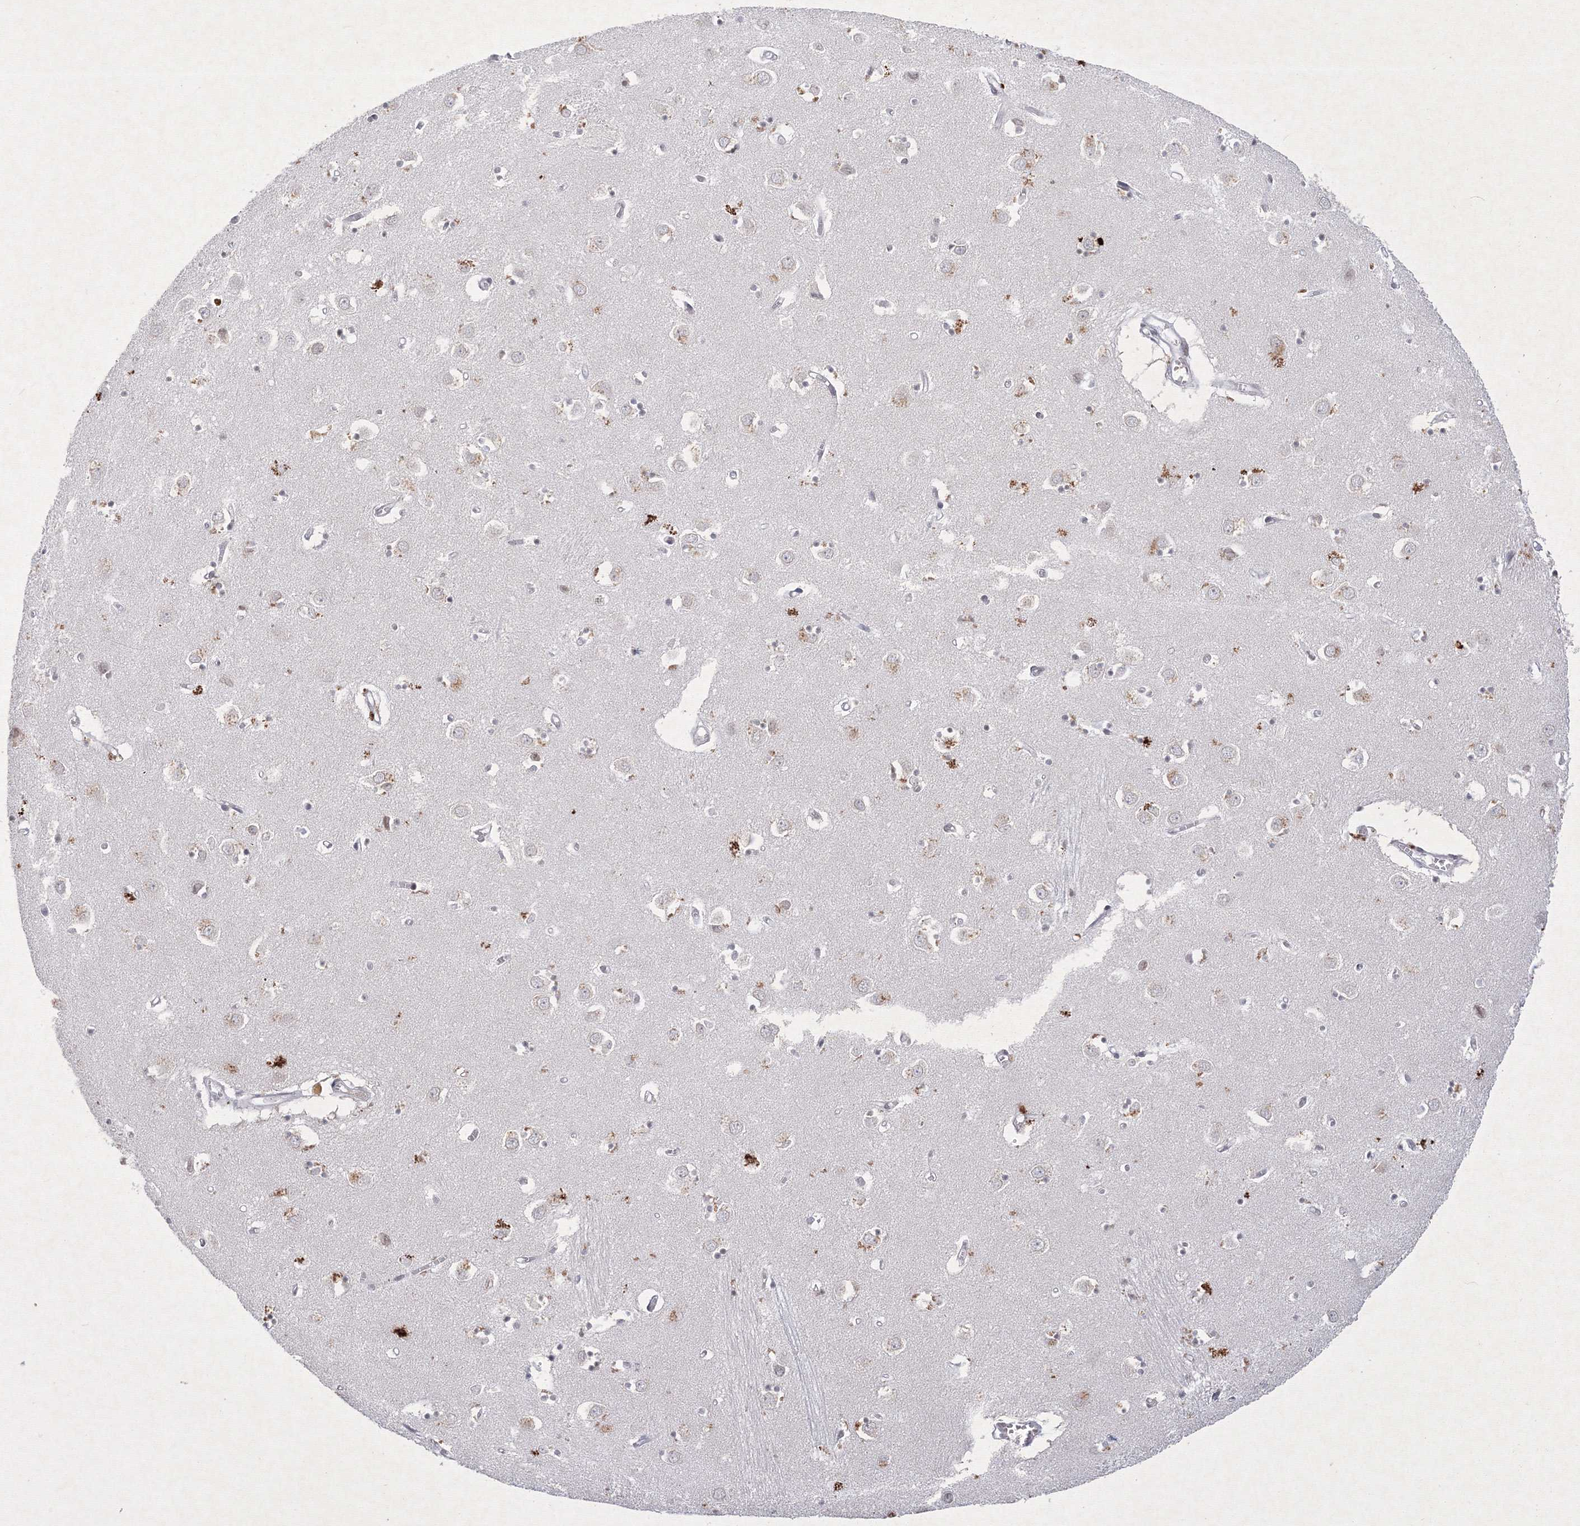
{"staining": {"intensity": "weak", "quantity": "<25%", "location": "cytoplasmic/membranous"}, "tissue": "caudate", "cell_type": "Glial cells", "image_type": "normal", "snomed": [{"axis": "morphology", "description": "Normal tissue, NOS"}, {"axis": "topography", "description": "Lateral ventricle wall"}], "caption": "Immunohistochemistry image of unremarkable human caudate stained for a protein (brown), which shows no expression in glial cells.", "gene": "NXPE3", "patient": {"sex": "male", "age": 70}}